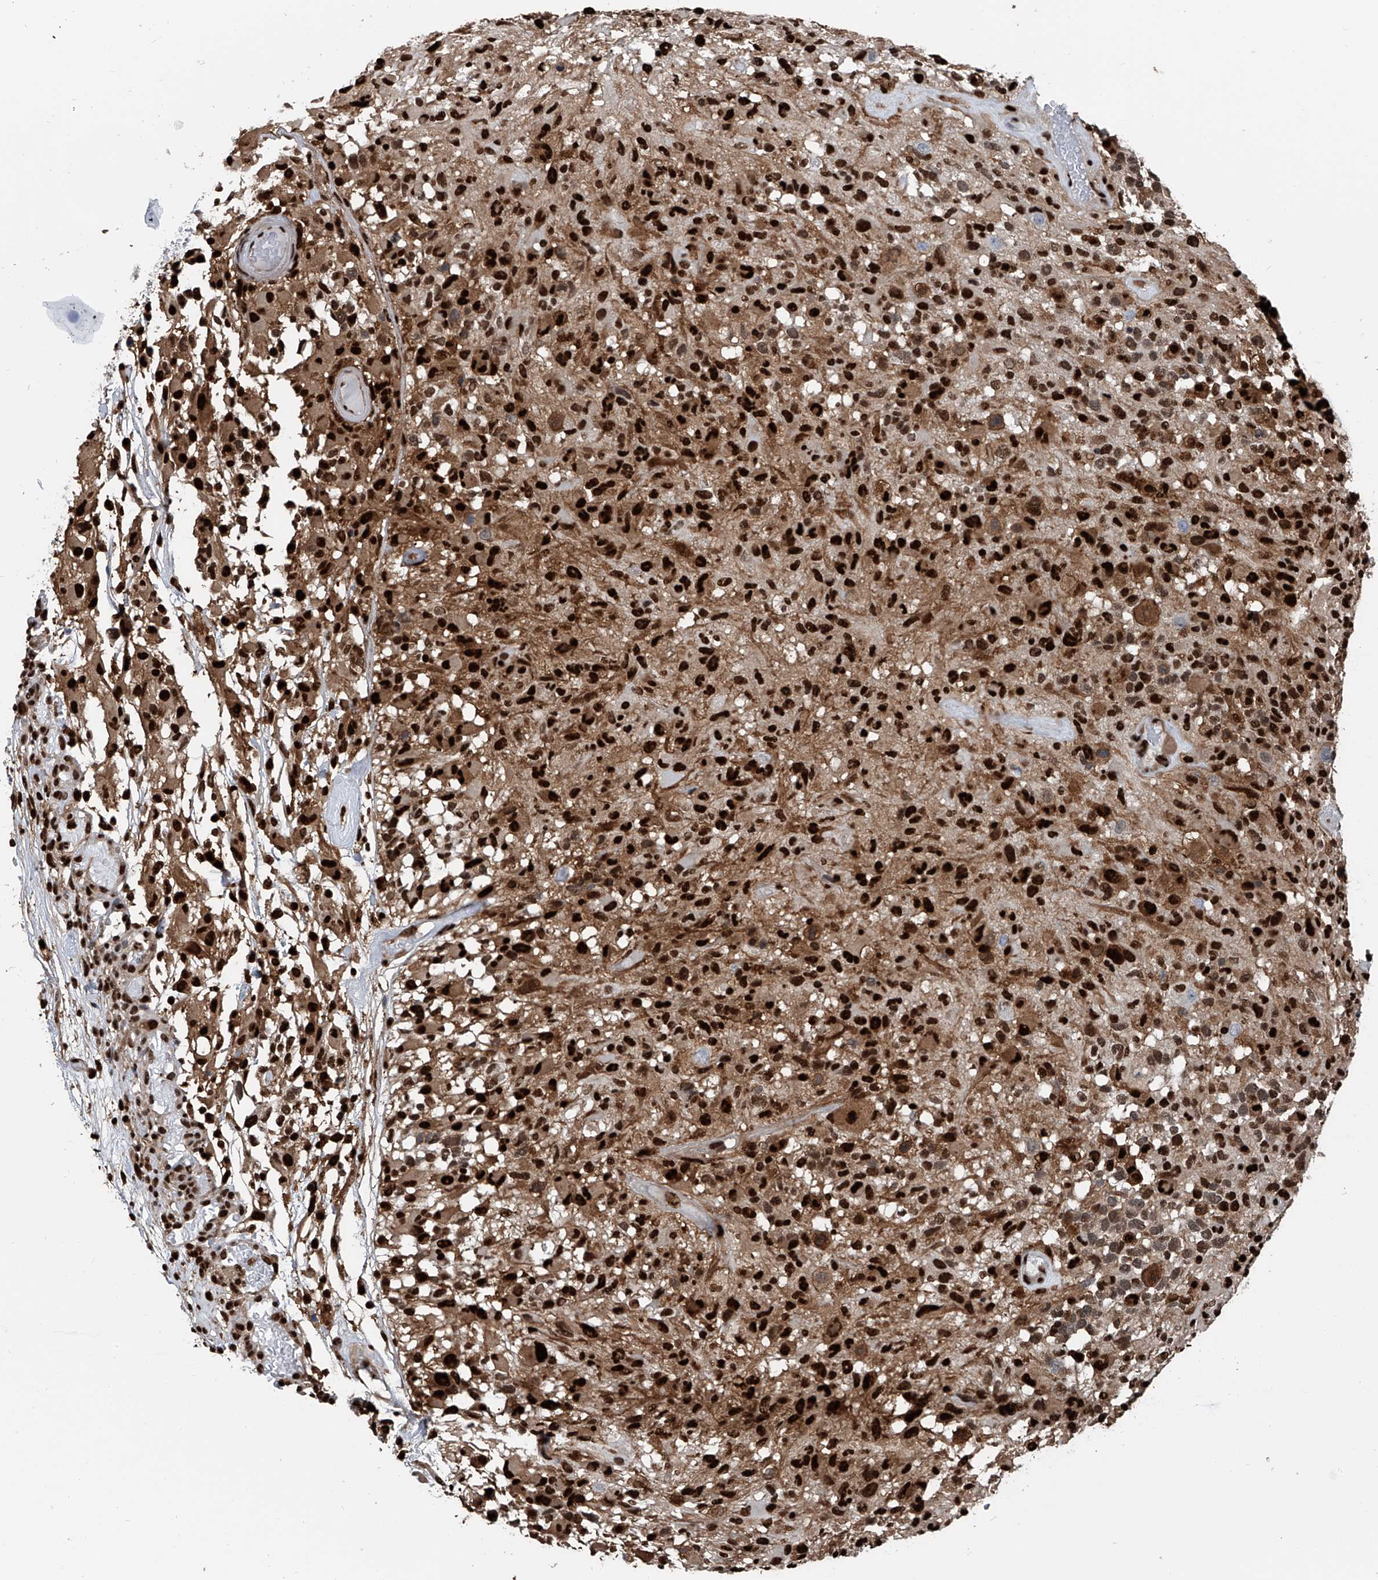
{"staining": {"intensity": "strong", "quantity": ">75%", "location": "cytoplasmic/membranous,nuclear"}, "tissue": "glioma", "cell_type": "Tumor cells", "image_type": "cancer", "snomed": [{"axis": "morphology", "description": "Glioma, malignant, High grade"}, {"axis": "morphology", "description": "Glioblastoma, NOS"}, {"axis": "topography", "description": "Brain"}], "caption": "Strong cytoplasmic/membranous and nuclear expression for a protein is appreciated in approximately >75% of tumor cells of glioblastoma using immunohistochemistry.", "gene": "FKBP5", "patient": {"sex": "male", "age": 60}}